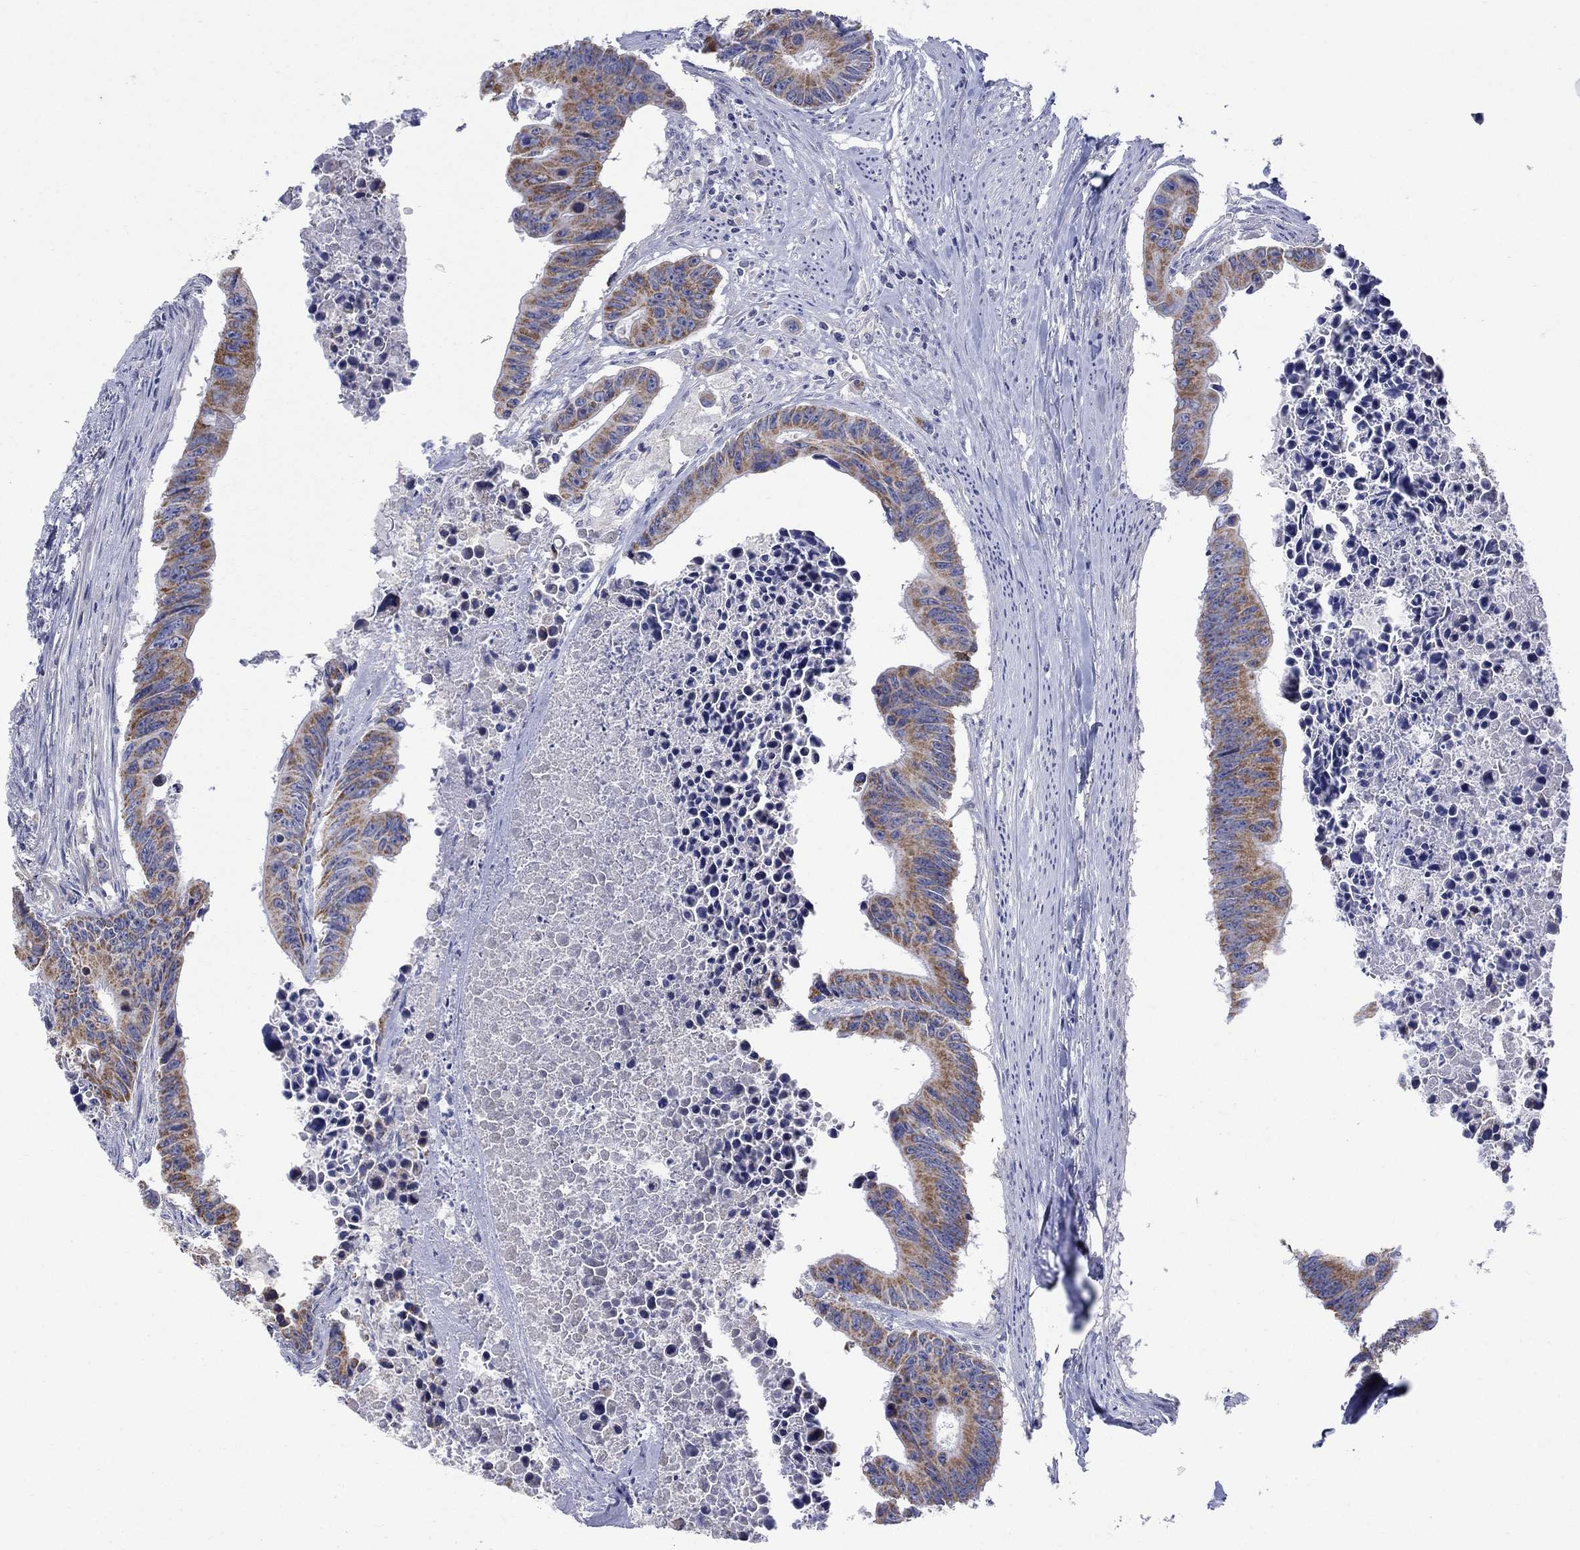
{"staining": {"intensity": "moderate", "quantity": ">75%", "location": "cytoplasmic/membranous"}, "tissue": "colorectal cancer", "cell_type": "Tumor cells", "image_type": "cancer", "snomed": [{"axis": "morphology", "description": "Adenocarcinoma, NOS"}, {"axis": "topography", "description": "Colon"}], "caption": "Colorectal adenocarcinoma stained for a protein reveals moderate cytoplasmic/membranous positivity in tumor cells.", "gene": "CLVS1", "patient": {"sex": "female", "age": 87}}